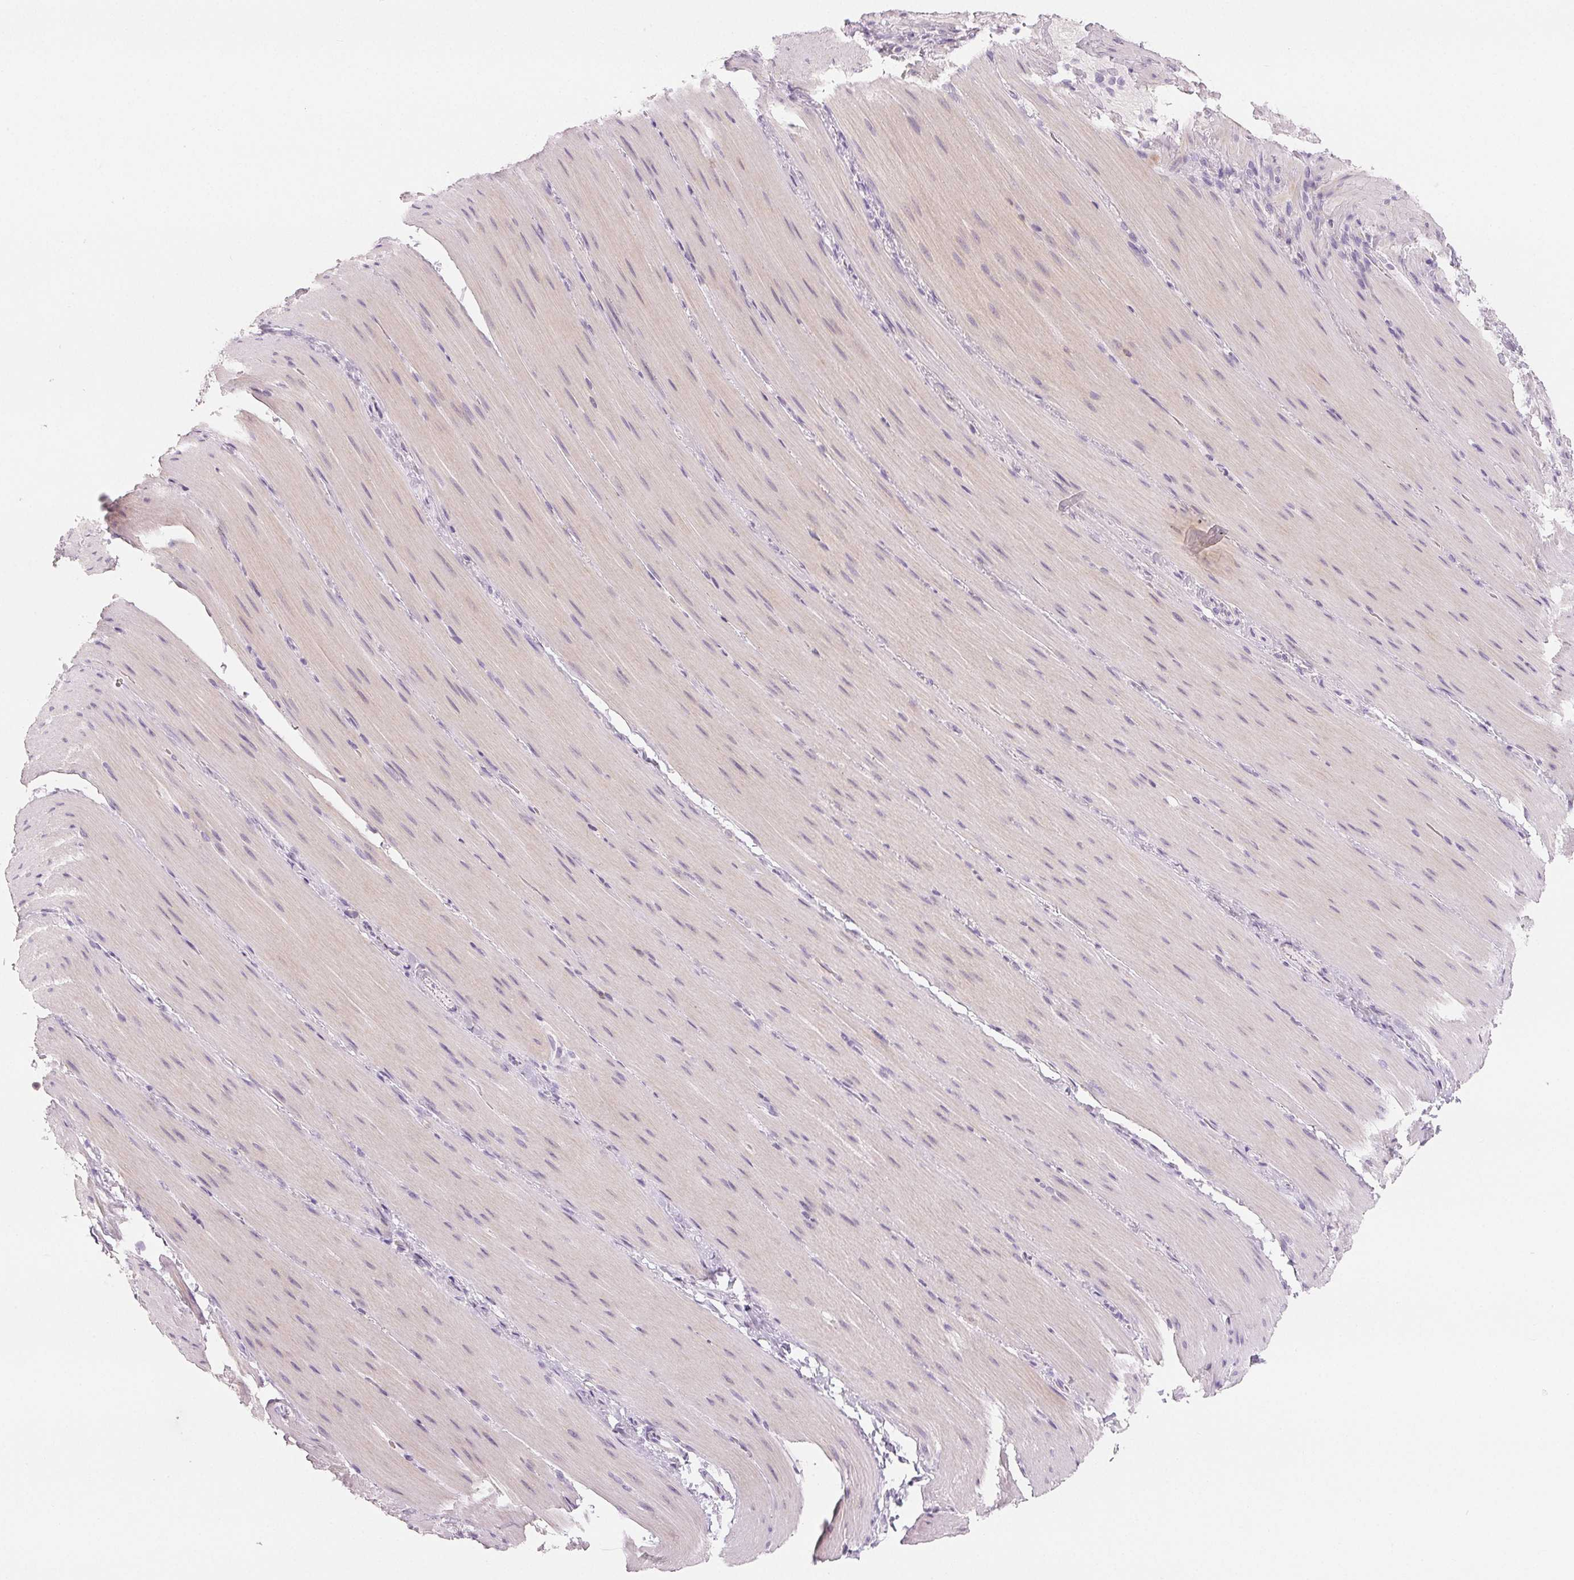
{"staining": {"intensity": "weak", "quantity": "<25%", "location": "cytoplasmic/membranous"}, "tissue": "smooth muscle", "cell_type": "Smooth muscle cells", "image_type": "normal", "snomed": [{"axis": "morphology", "description": "Normal tissue, NOS"}, {"axis": "topography", "description": "Smooth muscle"}, {"axis": "topography", "description": "Colon"}], "caption": "Immunohistochemistry histopathology image of benign smooth muscle stained for a protein (brown), which reveals no positivity in smooth muscle cells.", "gene": "CD69", "patient": {"sex": "male", "age": 73}}